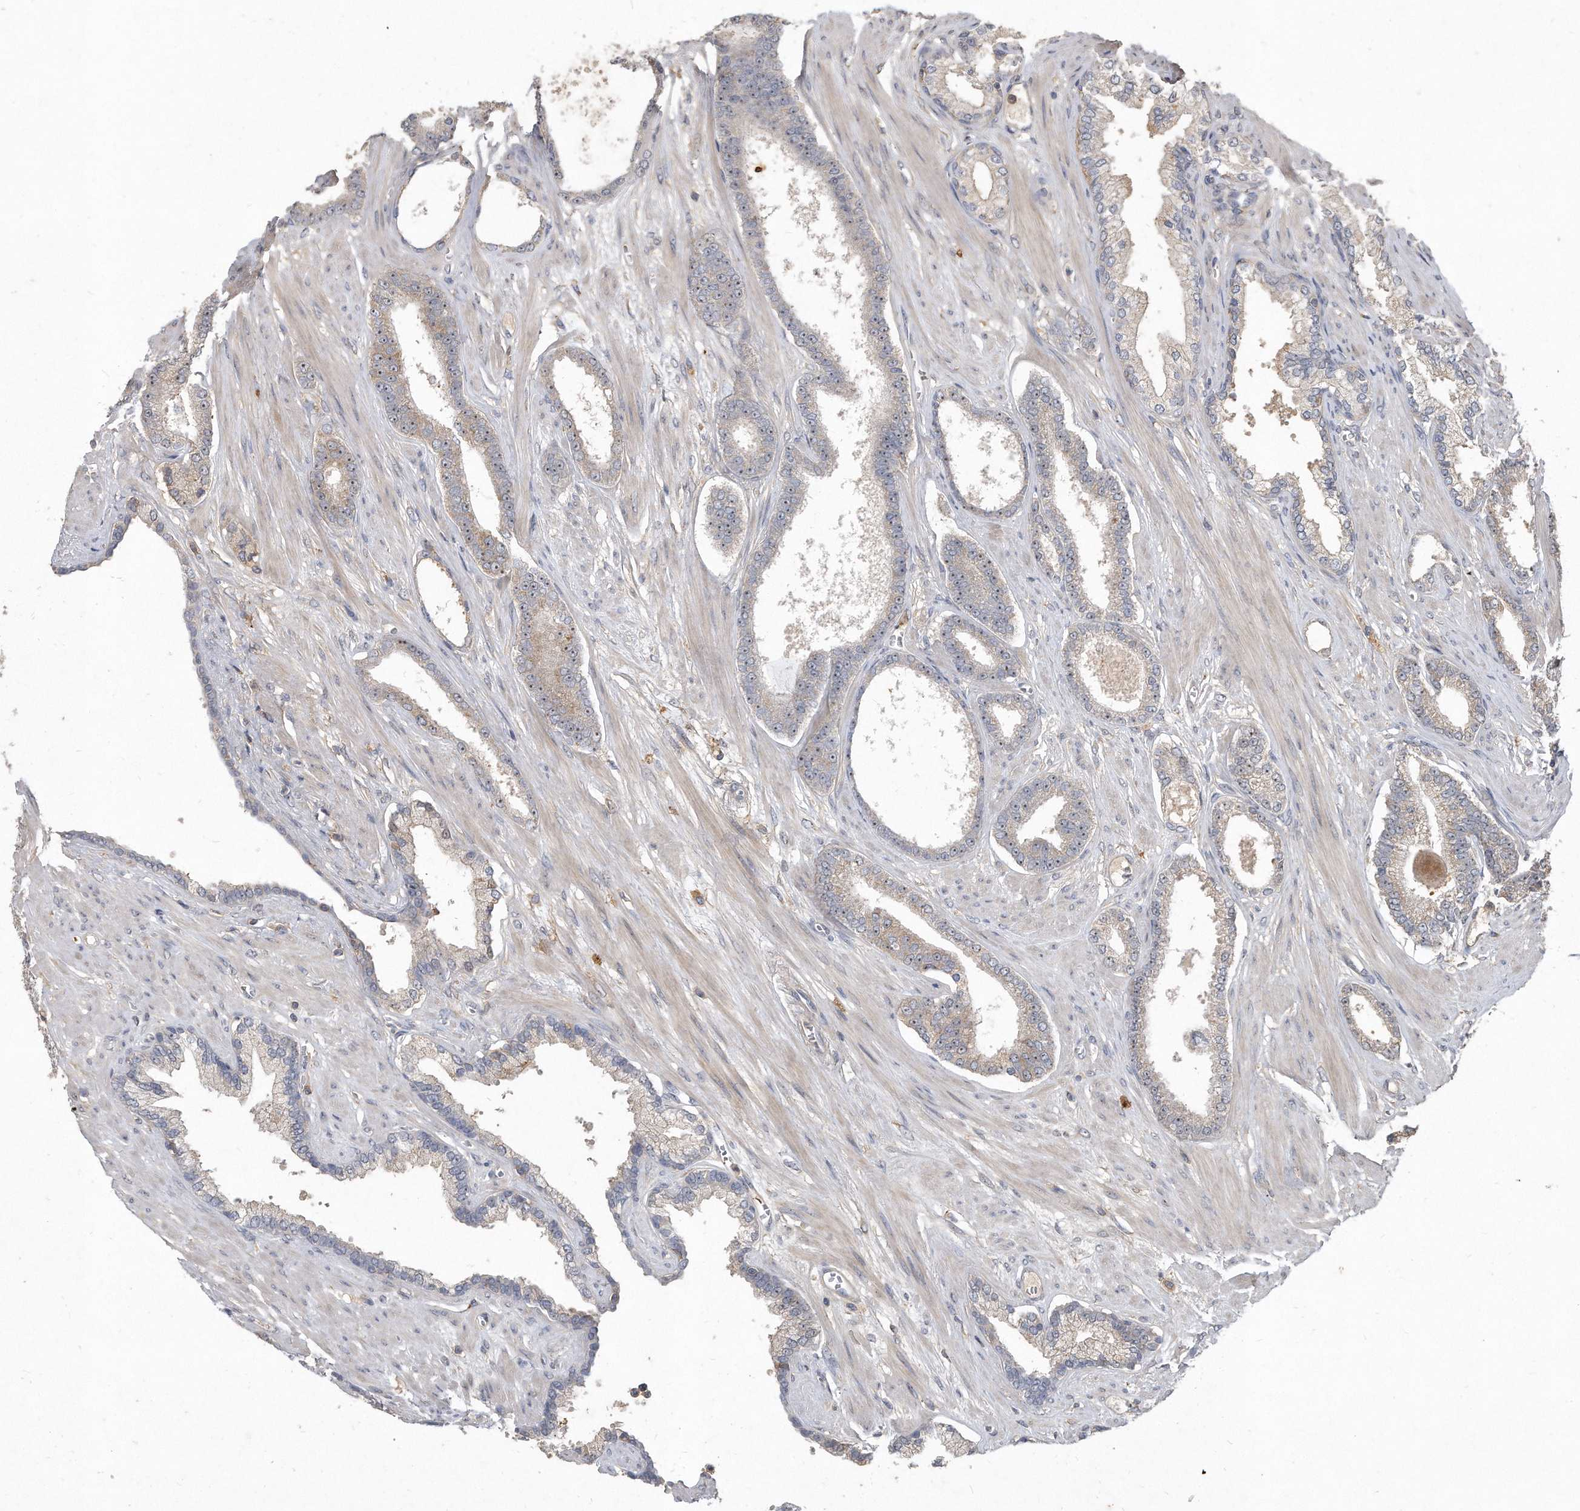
{"staining": {"intensity": "moderate", "quantity": "<25%", "location": "cytoplasmic/membranous,nuclear"}, "tissue": "prostate cancer", "cell_type": "Tumor cells", "image_type": "cancer", "snomed": [{"axis": "morphology", "description": "Adenocarcinoma, Low grade"}, {"axis": "topography", "description": "Prostate"}], "caption": "This image reveals prostate cancer (adenocarcinoma (low-grade)) stained with IHC to label a protein in brown. The cytoplasmic/membranous and nuclear of tumor cells show moderate positivity for the protein. Nuclei are counter-stained blue.", "gene": "PGBD2", "patient": {"sex": "male", "age": 70}}